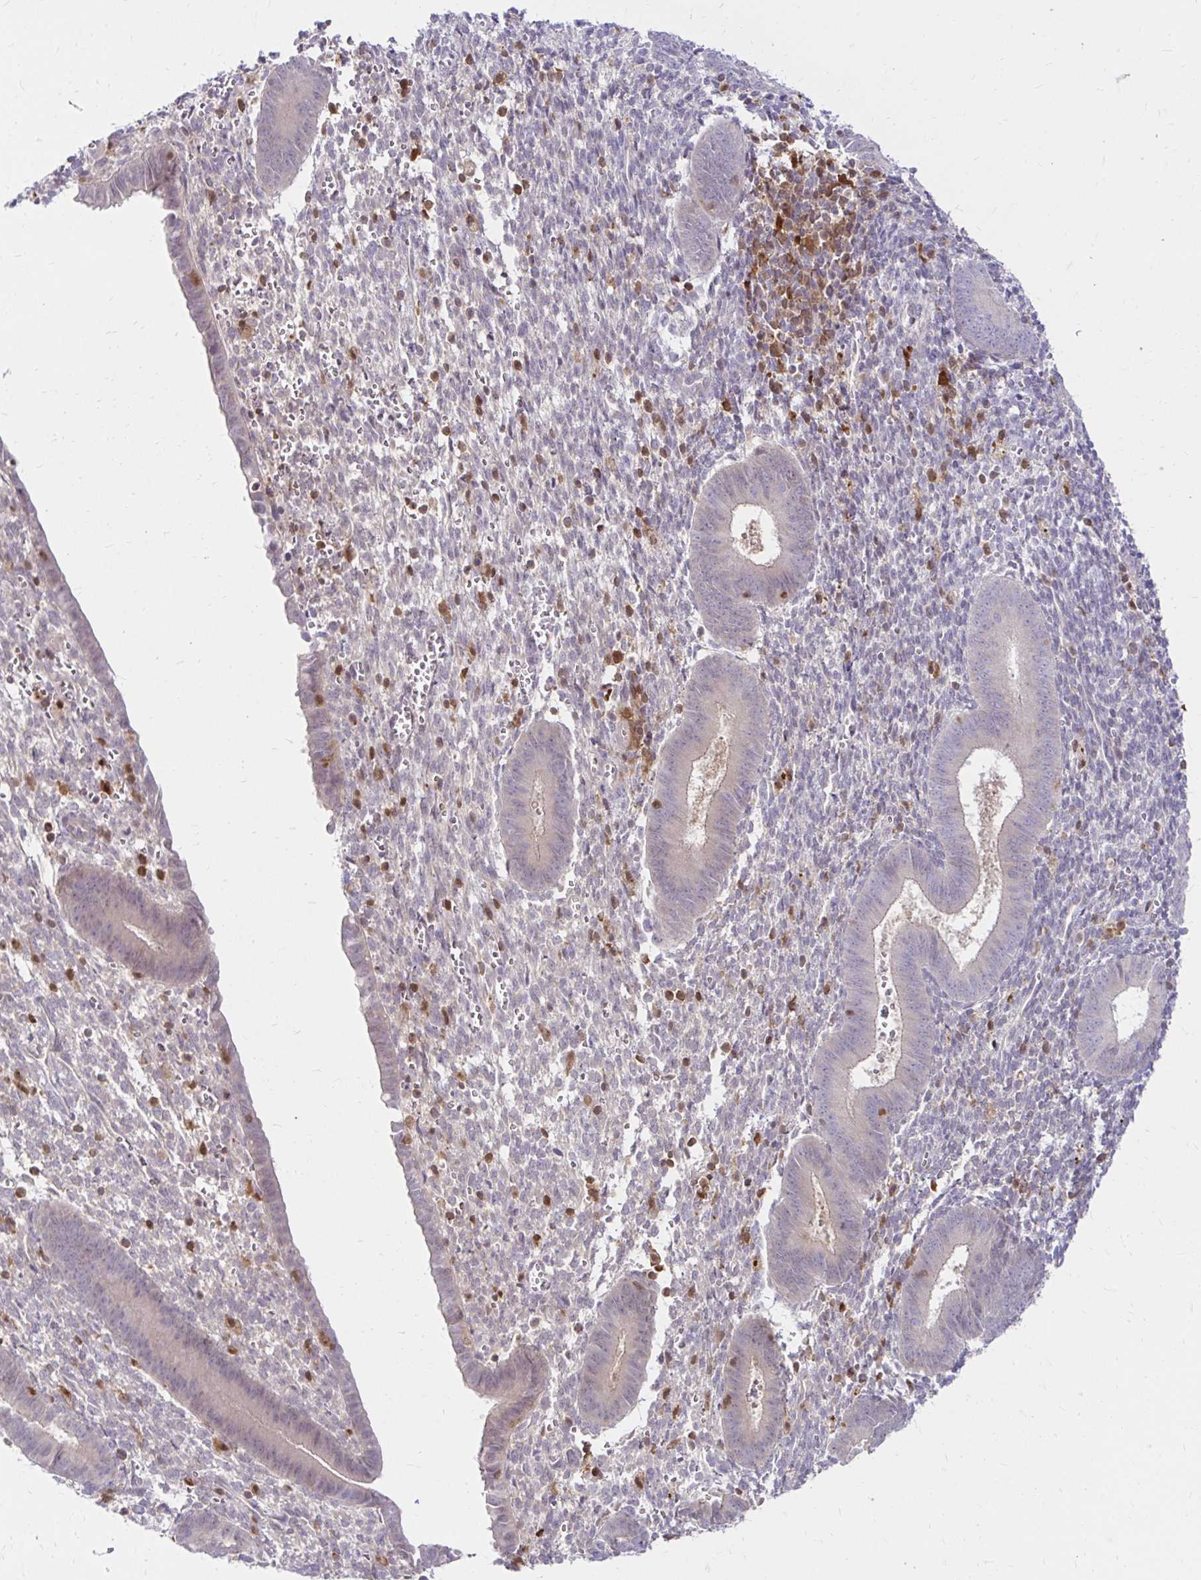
{"staining": {"intensity": "negative", "quantity": "none", "location": "none"}, "tissue": "endometrium", "cell_type": "Cells in endometrial stroma", "image_type": "normal", "snomed": [{"axis": "morphology", "description": "Normal tissue, NOS"}, {"axis": "topography", "description": "Endometrium"}], "caption": "Human endometrium stained for a protein using immunohistochemistry (IHC) demonstrates no positivity in cells in endometrial stroma.", "gene": "PYCARD", "patient": {"sex": "female", "age": 25}}